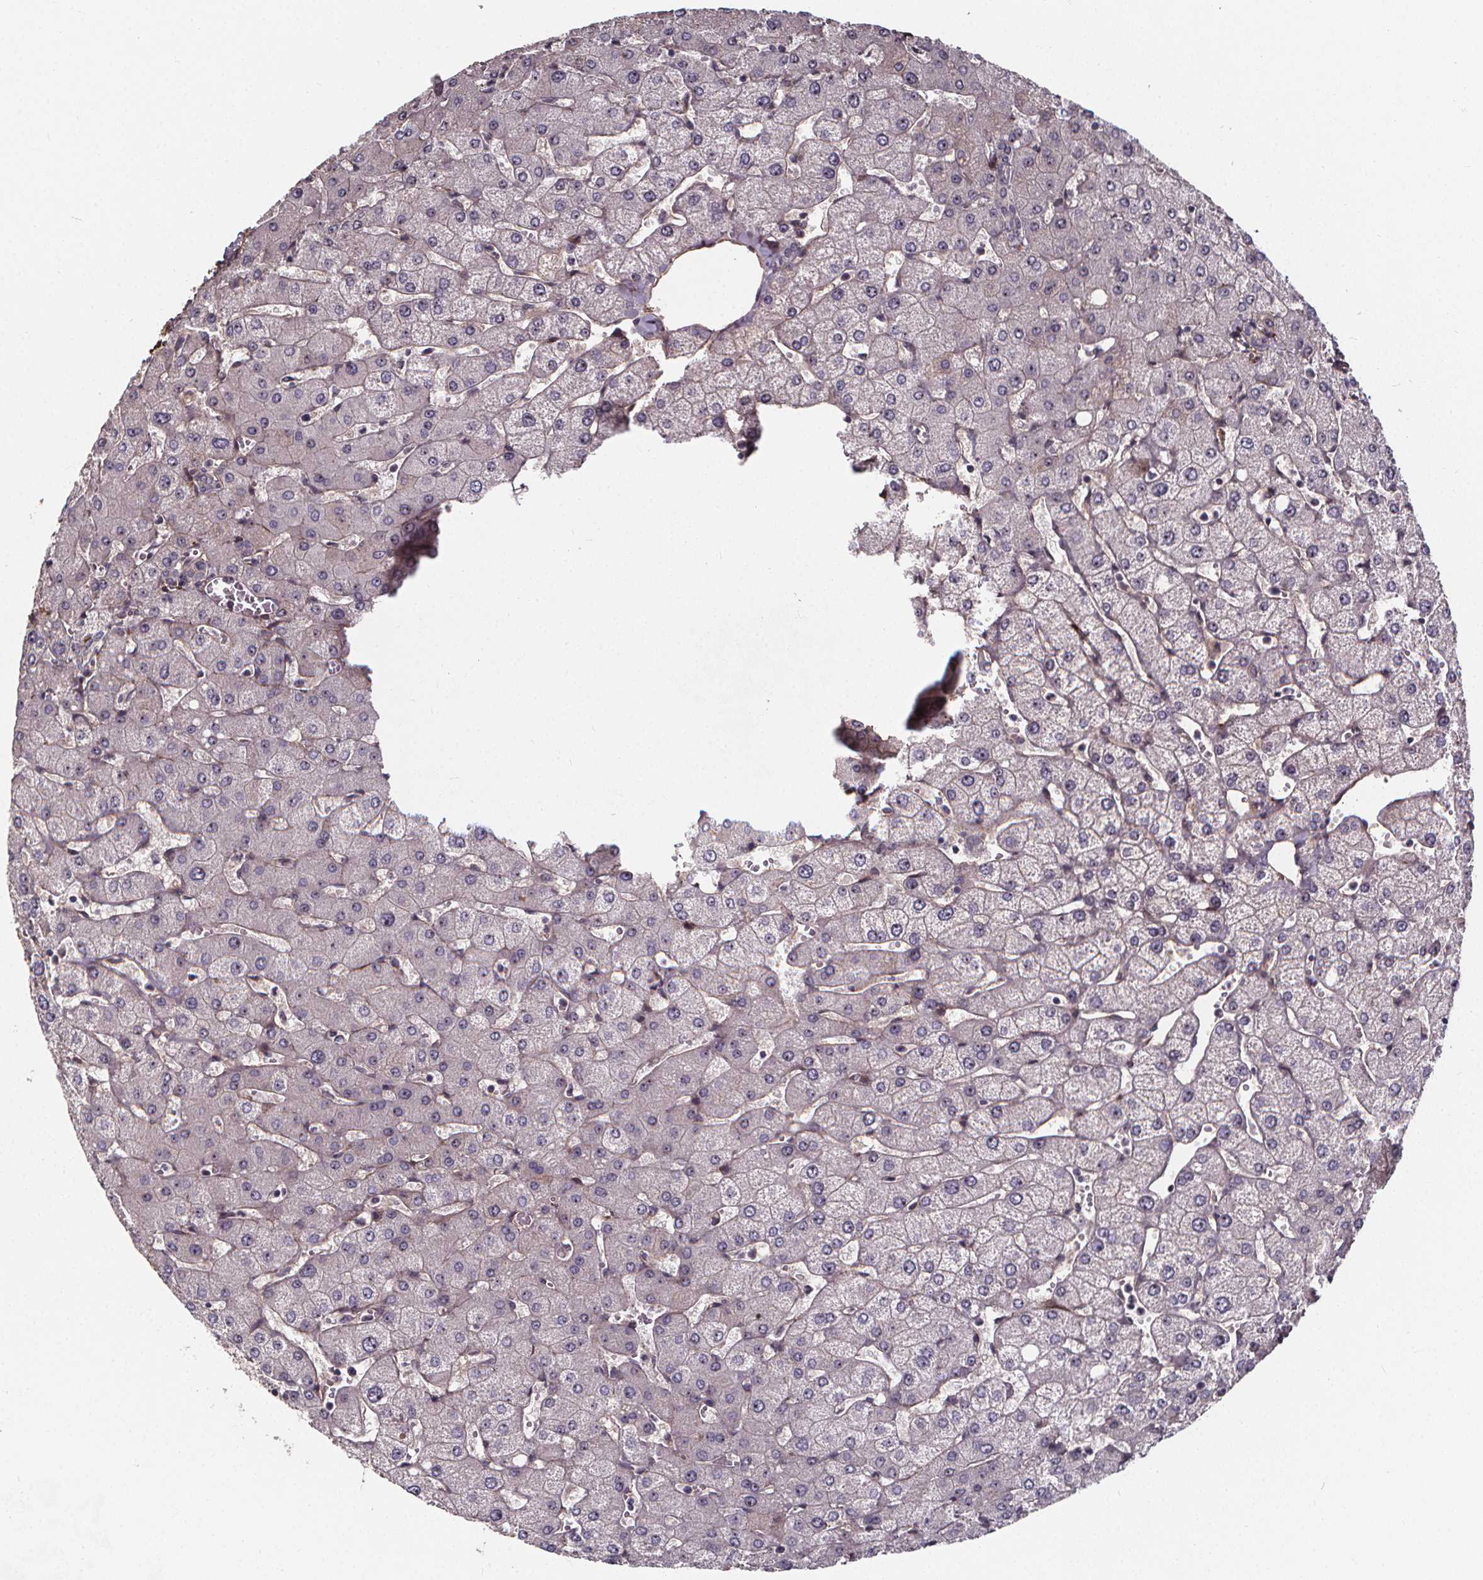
{"staining": {"intensity": "negative", "quantity": "none", "location": "none"}, "tissue": "liver", "cell_type": "Cholangiocytes", "image_type": "normal", "snomed": [{"axis": "morphology", "description": "Normal tissue, NOS"}, {"axis": "topography", "description": "Liver"}], "caption": "Immunohistochemistry image of unremarkable liver: liver stained with DAB shows no significant protein positivity in cholangiocytes.", "gene": "AEBP1", "patient": {"sex": "female", "age": 54}}